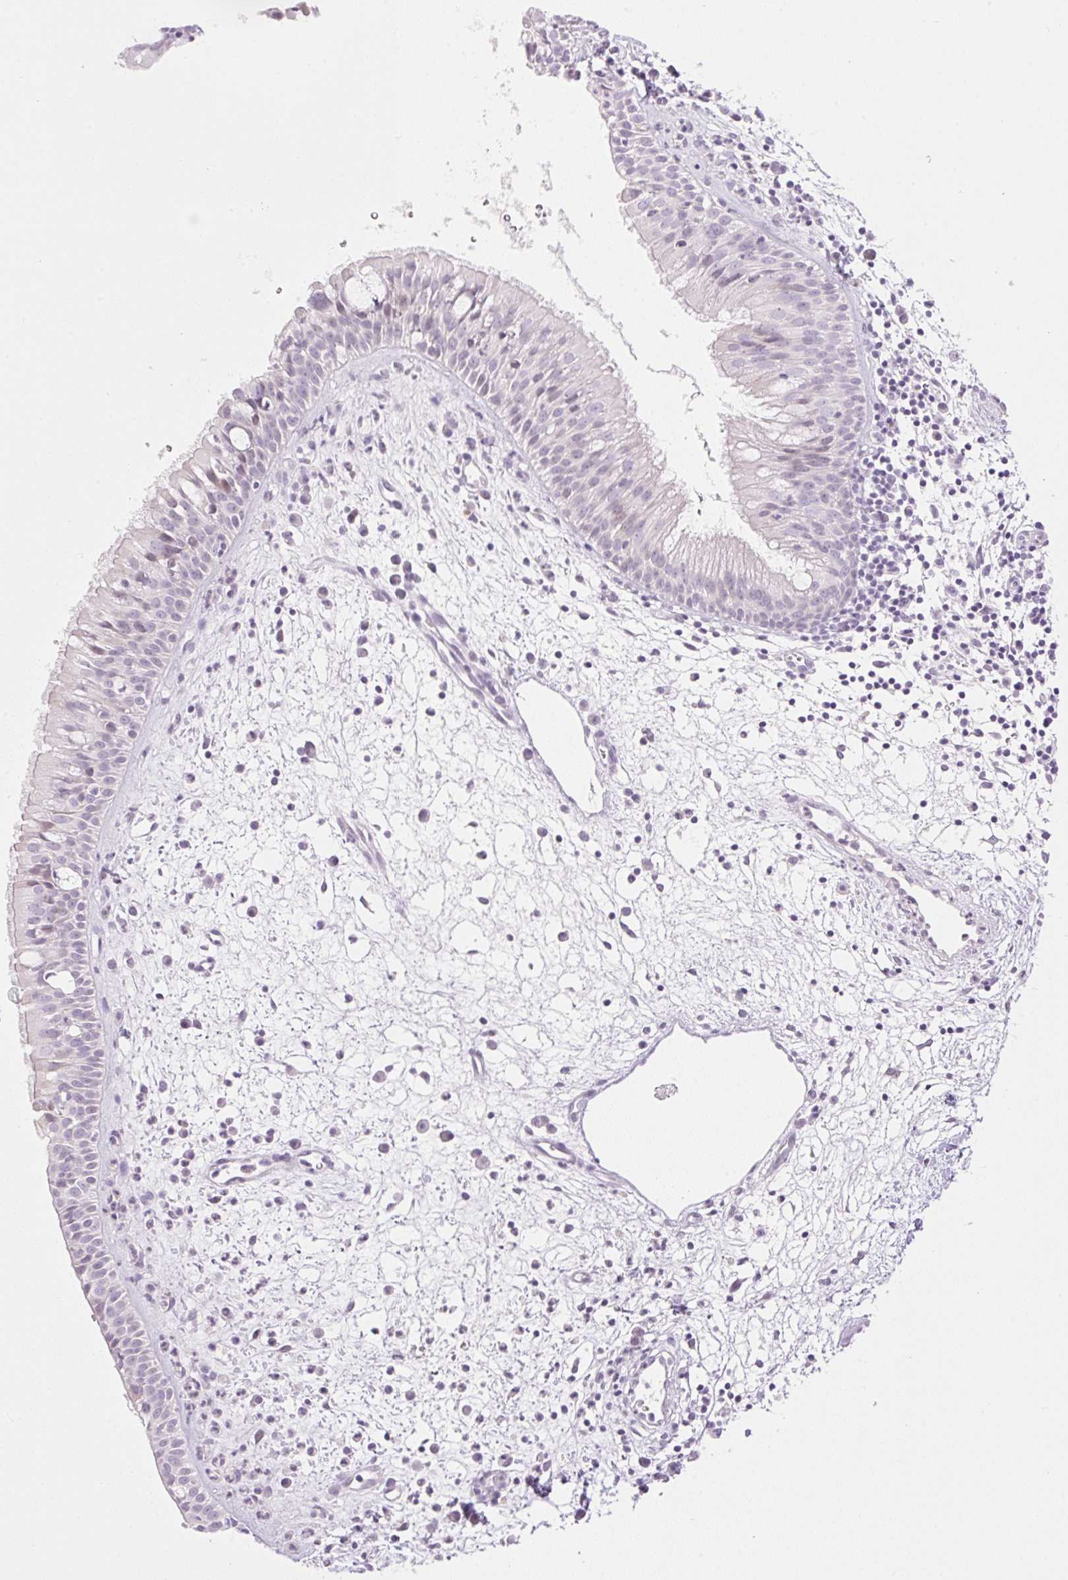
{"staining": {"intensity": "negative", "quantity": "none", "location": "none"}, "tissue": "nasopharynx", "cell_type": "Respiratory epithelial cells", "image_type": "normal", "snomed": [{"axis": "morphology", "description": "Normal tissue, NOS"}, {"axis": "topography", "description": "Nasopharynx"}], "caption": "This is an IHC micrograph of normal nasopharynx. There is no positivity in respiratory epithelial cells.", "gene": "TBX15", "patient": {"sex": "male", "age": 65}}